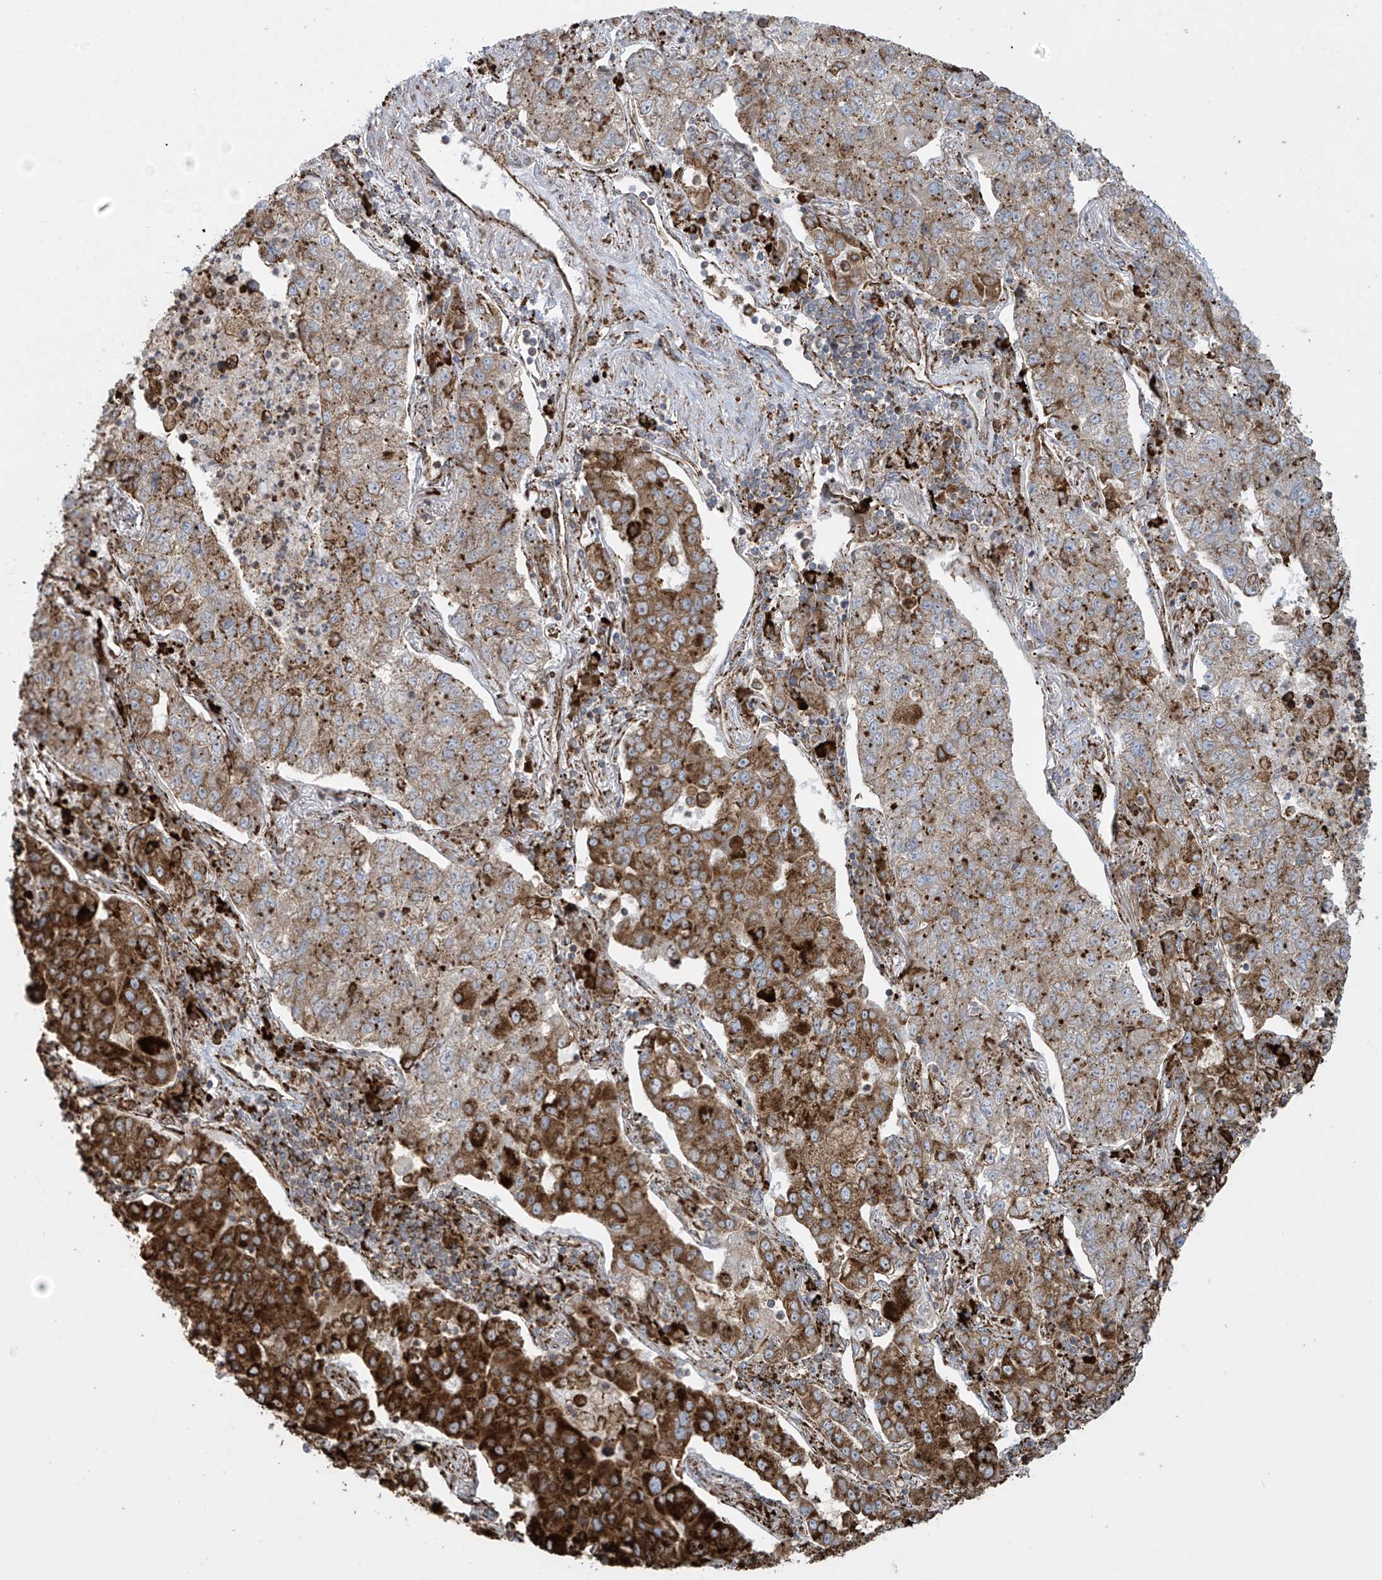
{"staining": {"intensity": "strong", "quantity": "25%-75%", "location": "cytoplasmic/membranous"}, "tissue": "lung cancer", "cell_type": "Tumor cells", "image_type": "cancer", "snomed": [{"axis": "morphology", "description": "Adenocarcinoma, NOS"}, {"axis": "topography", "description": "Lung"}], "caption": "Lung cancer stained for a protein exhibits strong cytoplasmic/membranous positivity in tumor cells.", "gene": "MX1", "patient": {"sex": "male", "age": 49}}